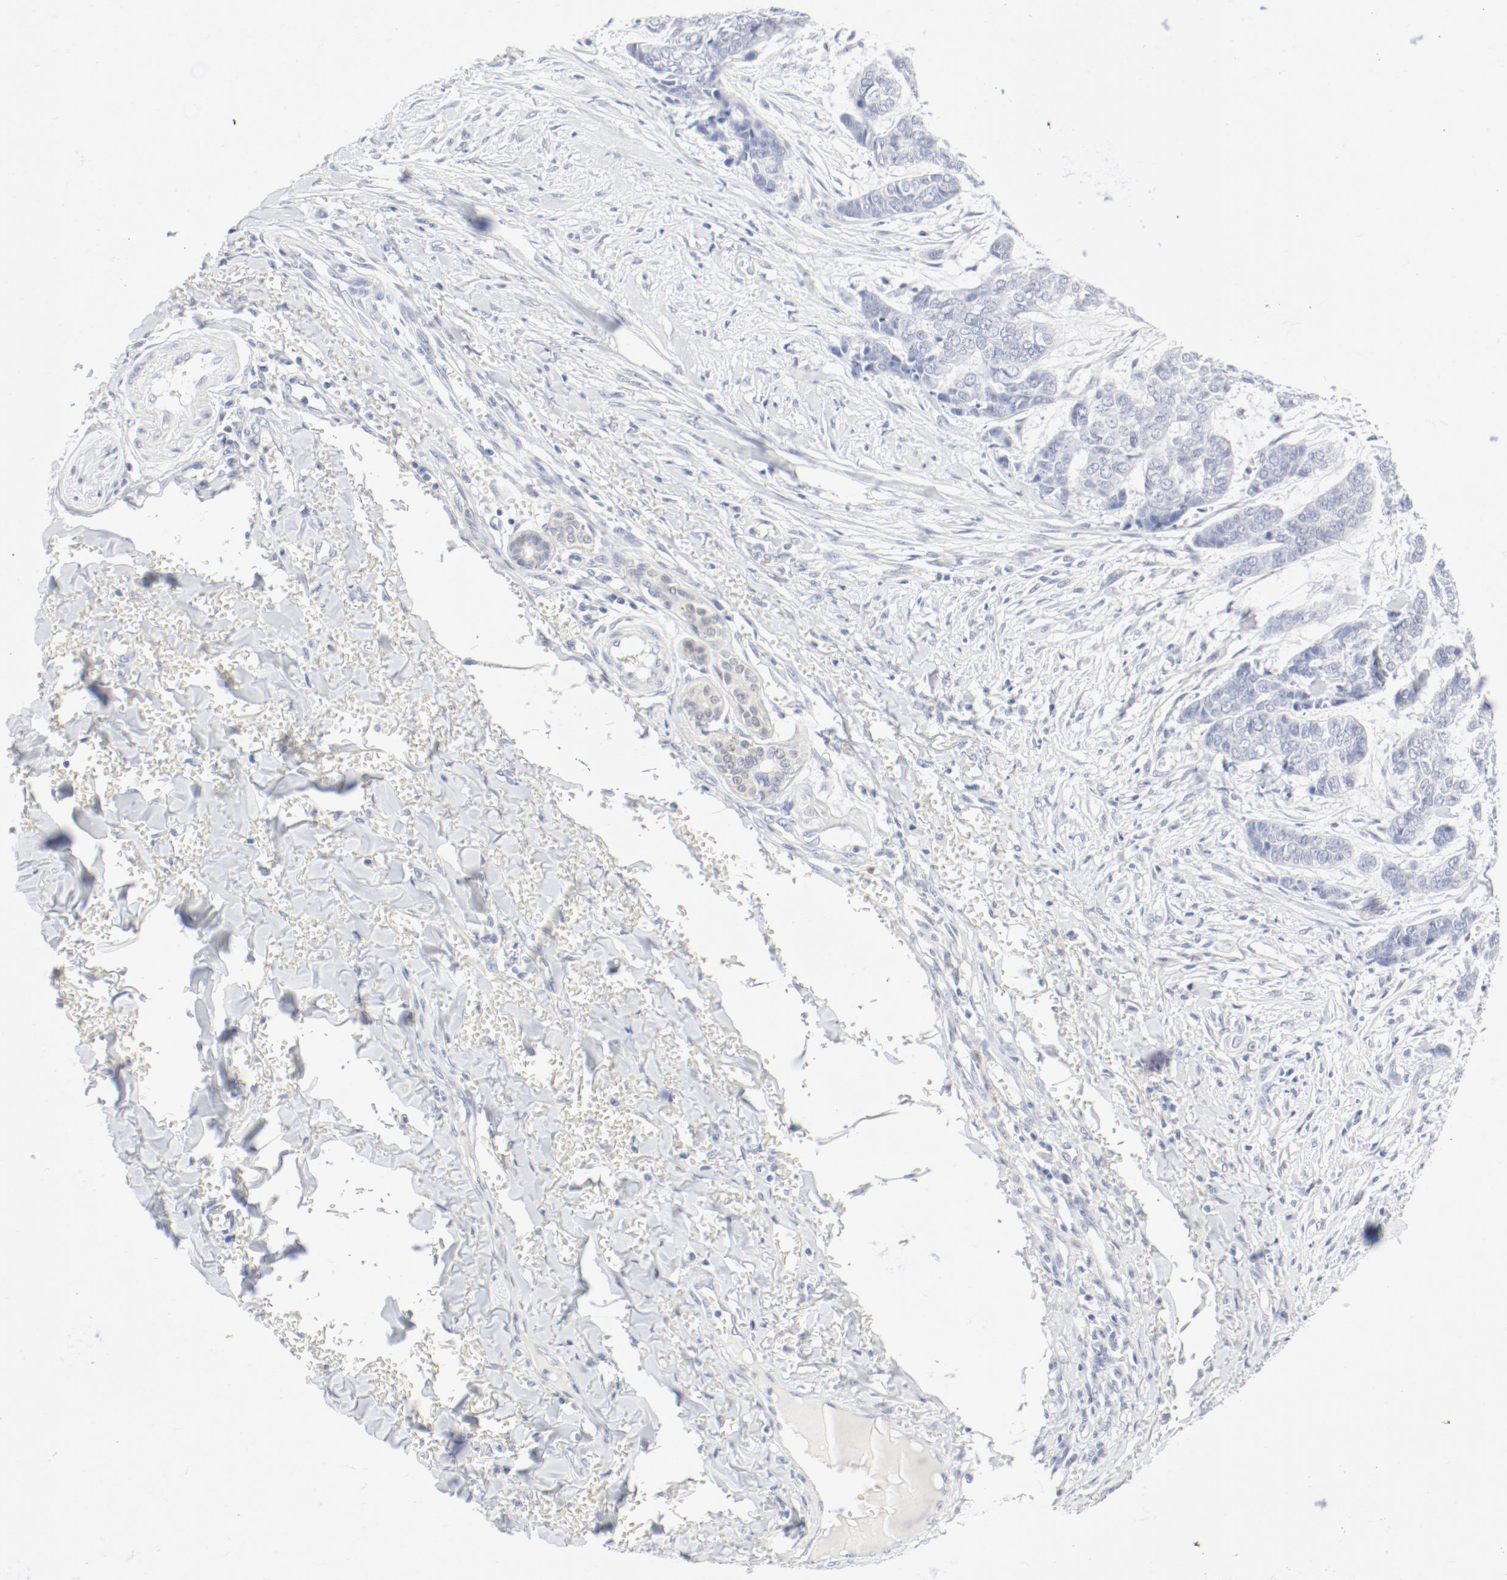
{"staining": {"intensity": "negative", "quantity": "none", "location": "none"}, "tissue": "skin cancer", "cell_type": "Tumor cells", "image_type": "cancer", "snomed": [{"axis": "morphology", "description": "Basal cell carcinoma"}, {"axis": "topography", "description": "Skin"}], "caption": "Immunohistochemistry (IHC) of human skin basal cell carcinoma reveals no staining in tumor cells. (DAB (3,3'-diaminobenzidine) IHC, high magnification).", "gene": "PGM1", "patient": {"sex": "female", "age": 64}}